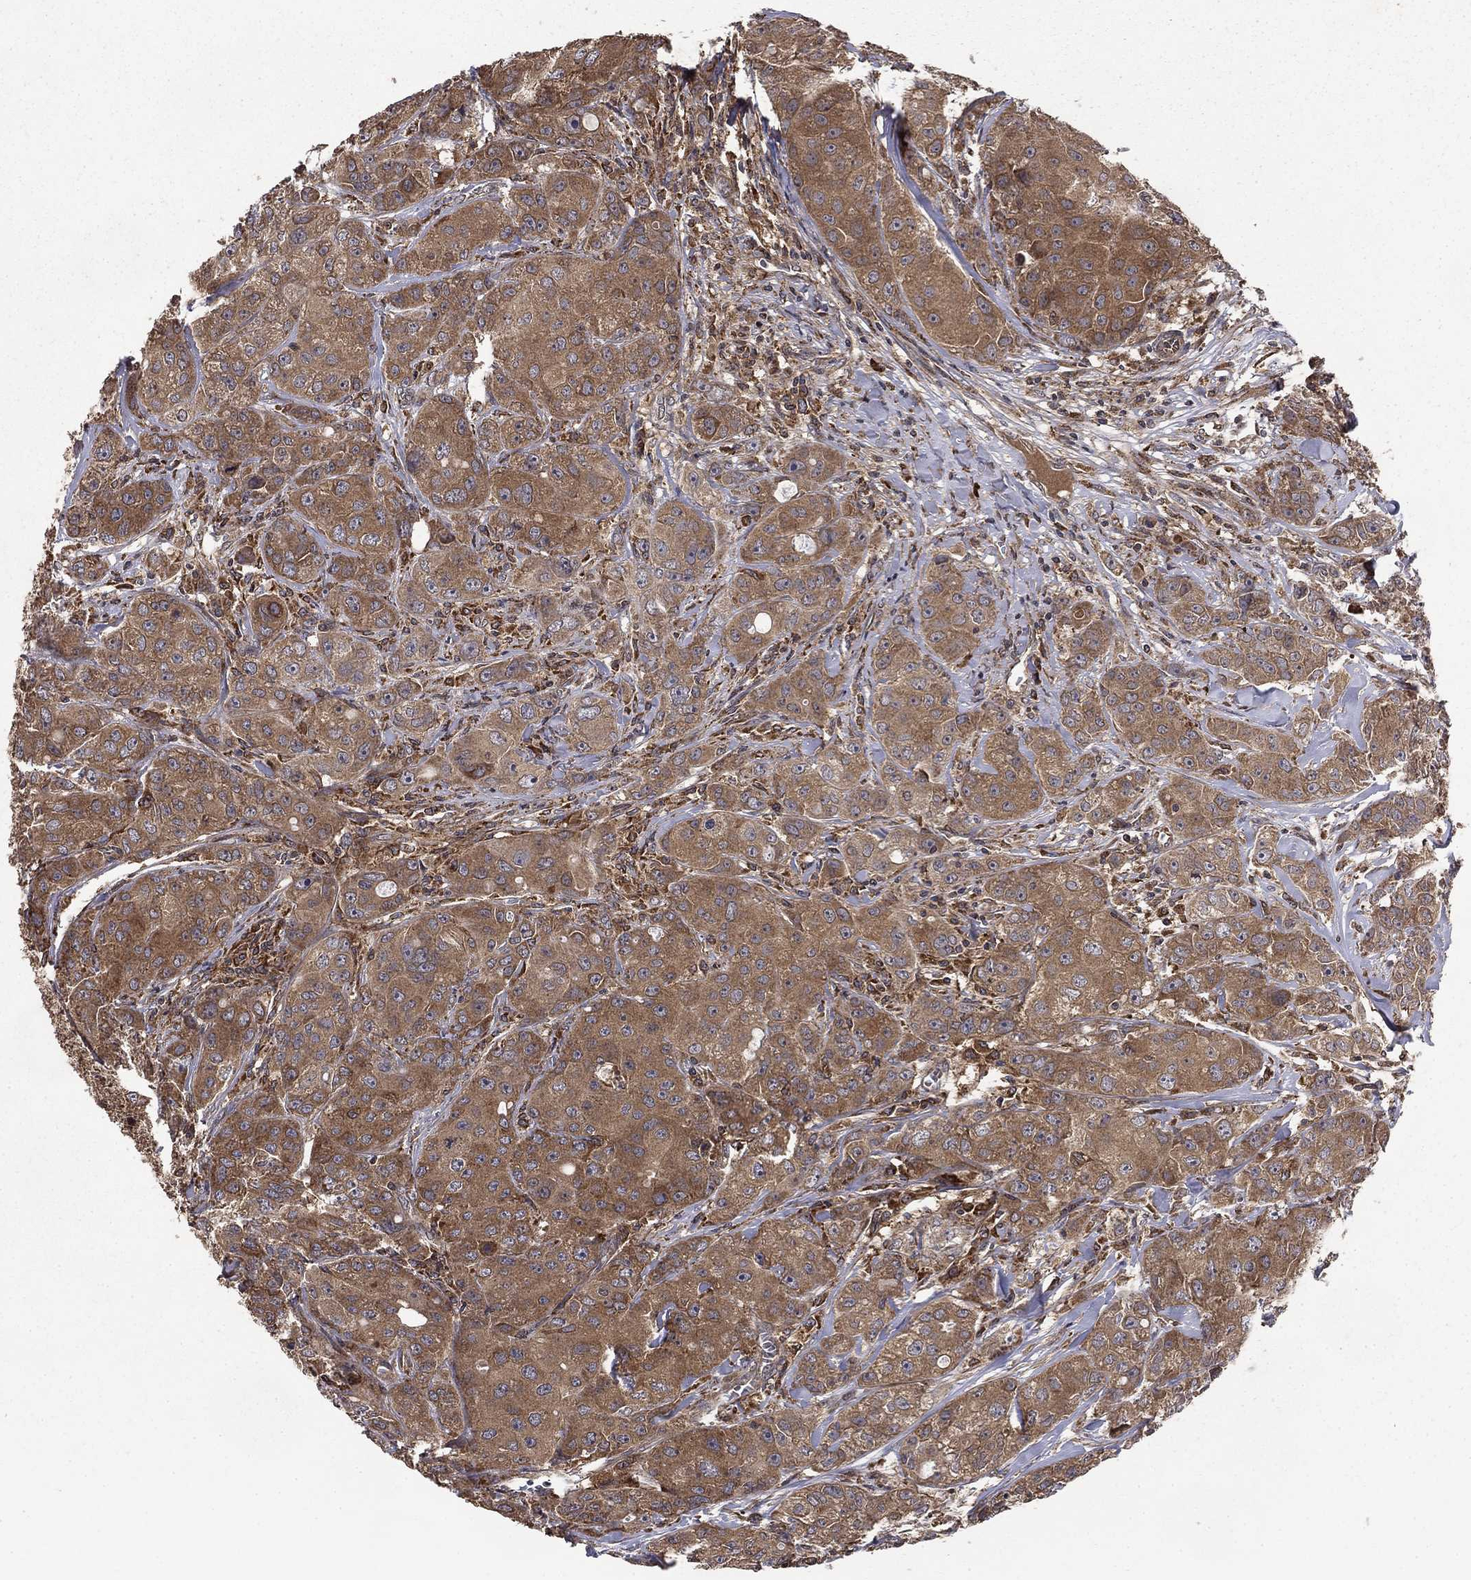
{"staining": {"intensity": "moderate", "quantity": ">75%", "location": "cytoplasmic/membranous"}, "tissue": "breast cancer", "cell_type": "Tumor cells", "image_type": "cancer", "snomed": [{"axis": "morphology", "description": "Duct carcinoma"}, {"axis": "topography", "description": "Breast"}], "caption": "DAB immunohistochemical staining of breast infiltrating ductal carcinoma demonstrates moderate cytoplasmic/membranous protein expression in about >75% of tumor cells.", "gene": "BABAM2", "patient": {"sex": "female", "age": 43}}